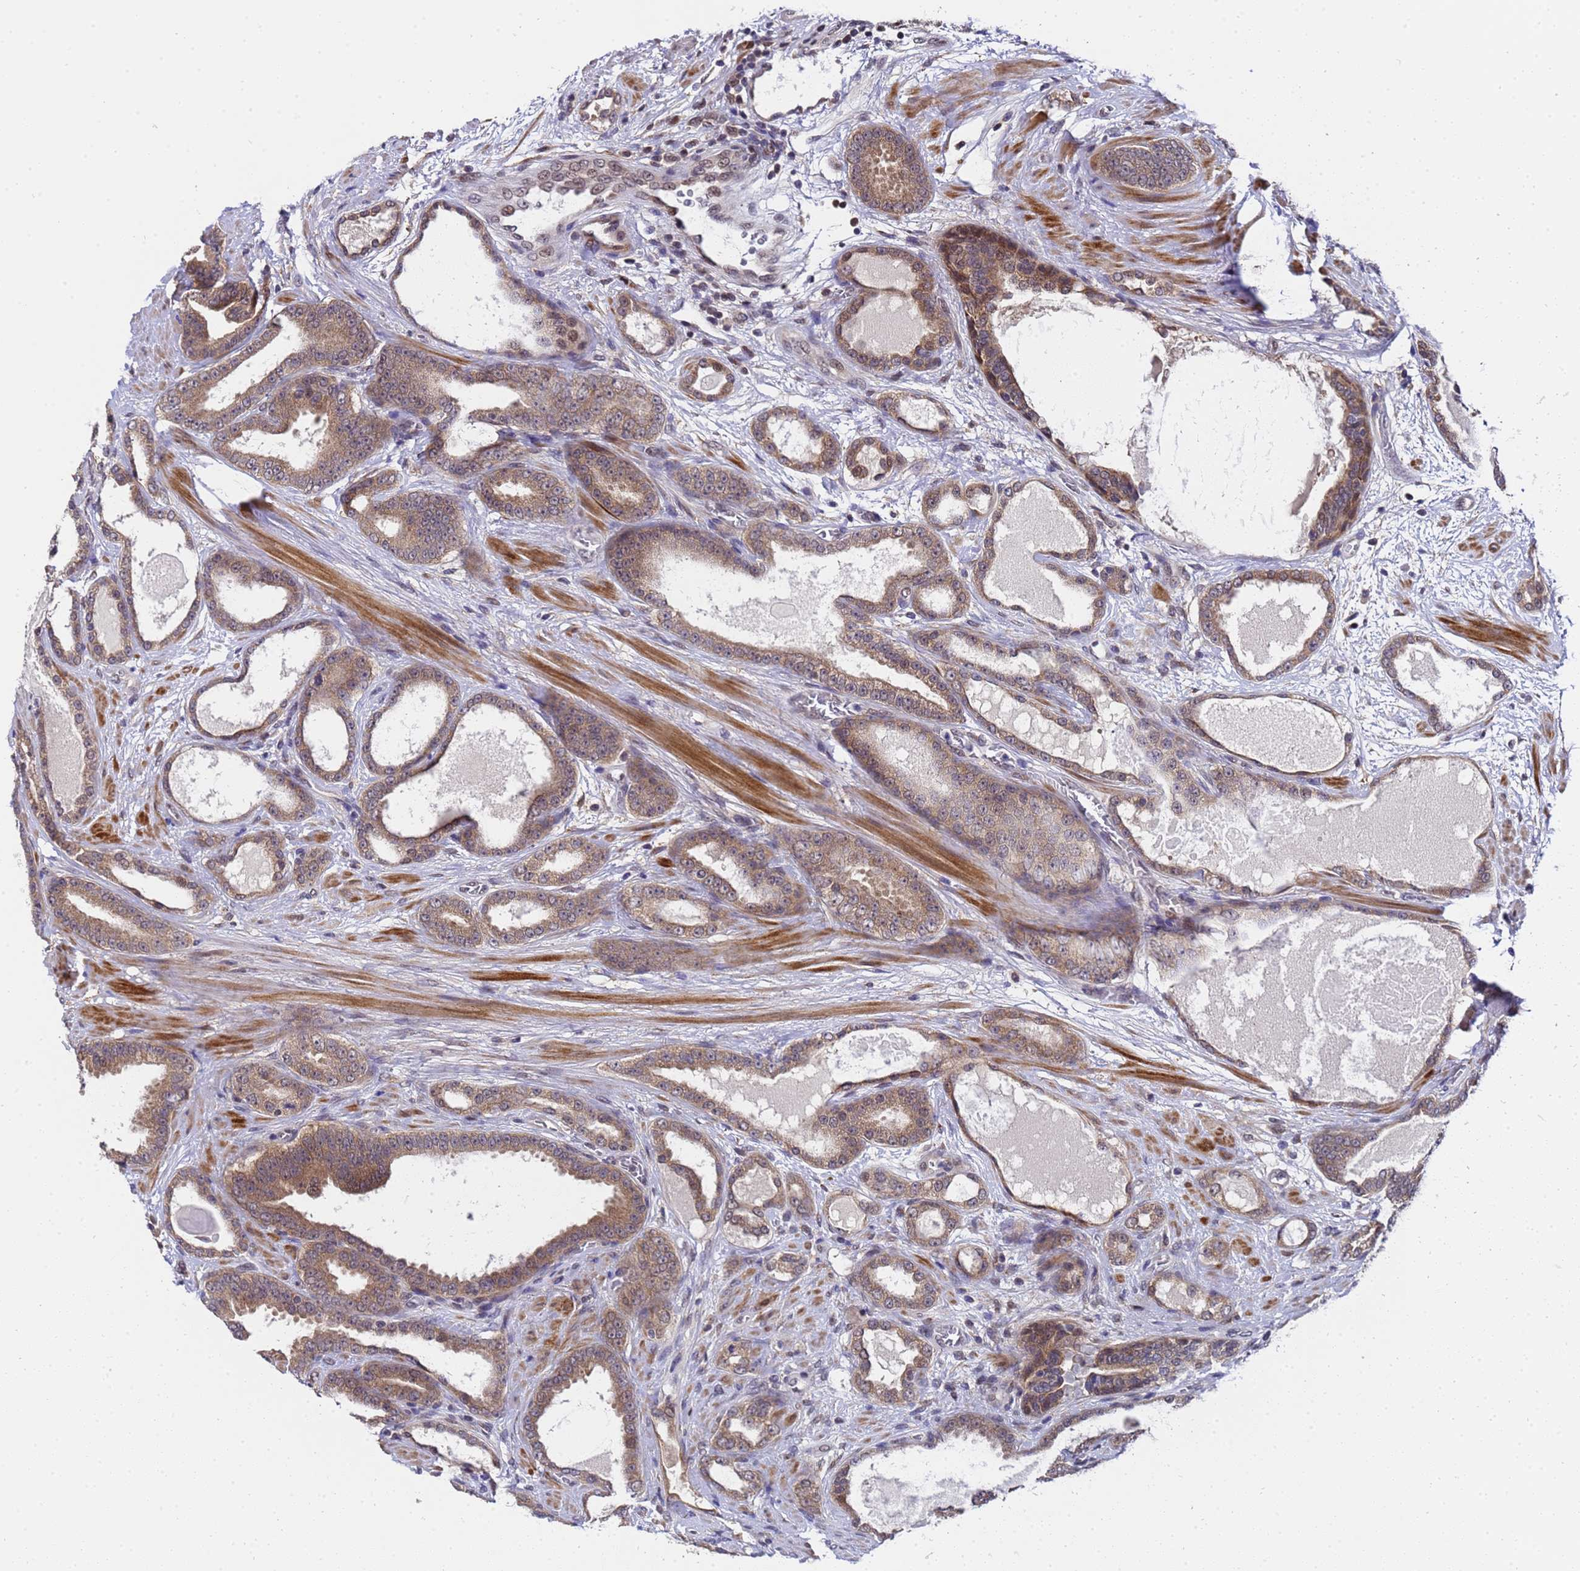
{"staining": {"intensity": "moderate", "quantity": ">75%", "location": "cytoplasmic/membranous"}, "tissue": "prostate cancer", "cell_type": "Tumor cells", "image_type": "cancer", "snomed": [{"axis": "morphology", "description": "Adenocarcinoma, High grade"}, {"axis": "topography", "description": "Prostate"}], "caption": "Human adenocarcinoma (high-grade) (prostate) stained with a protein marker reveals moderate staining in tumor cells.", "gene": "ANAPC13", "patient": {"sex": "male", "age": 60}}